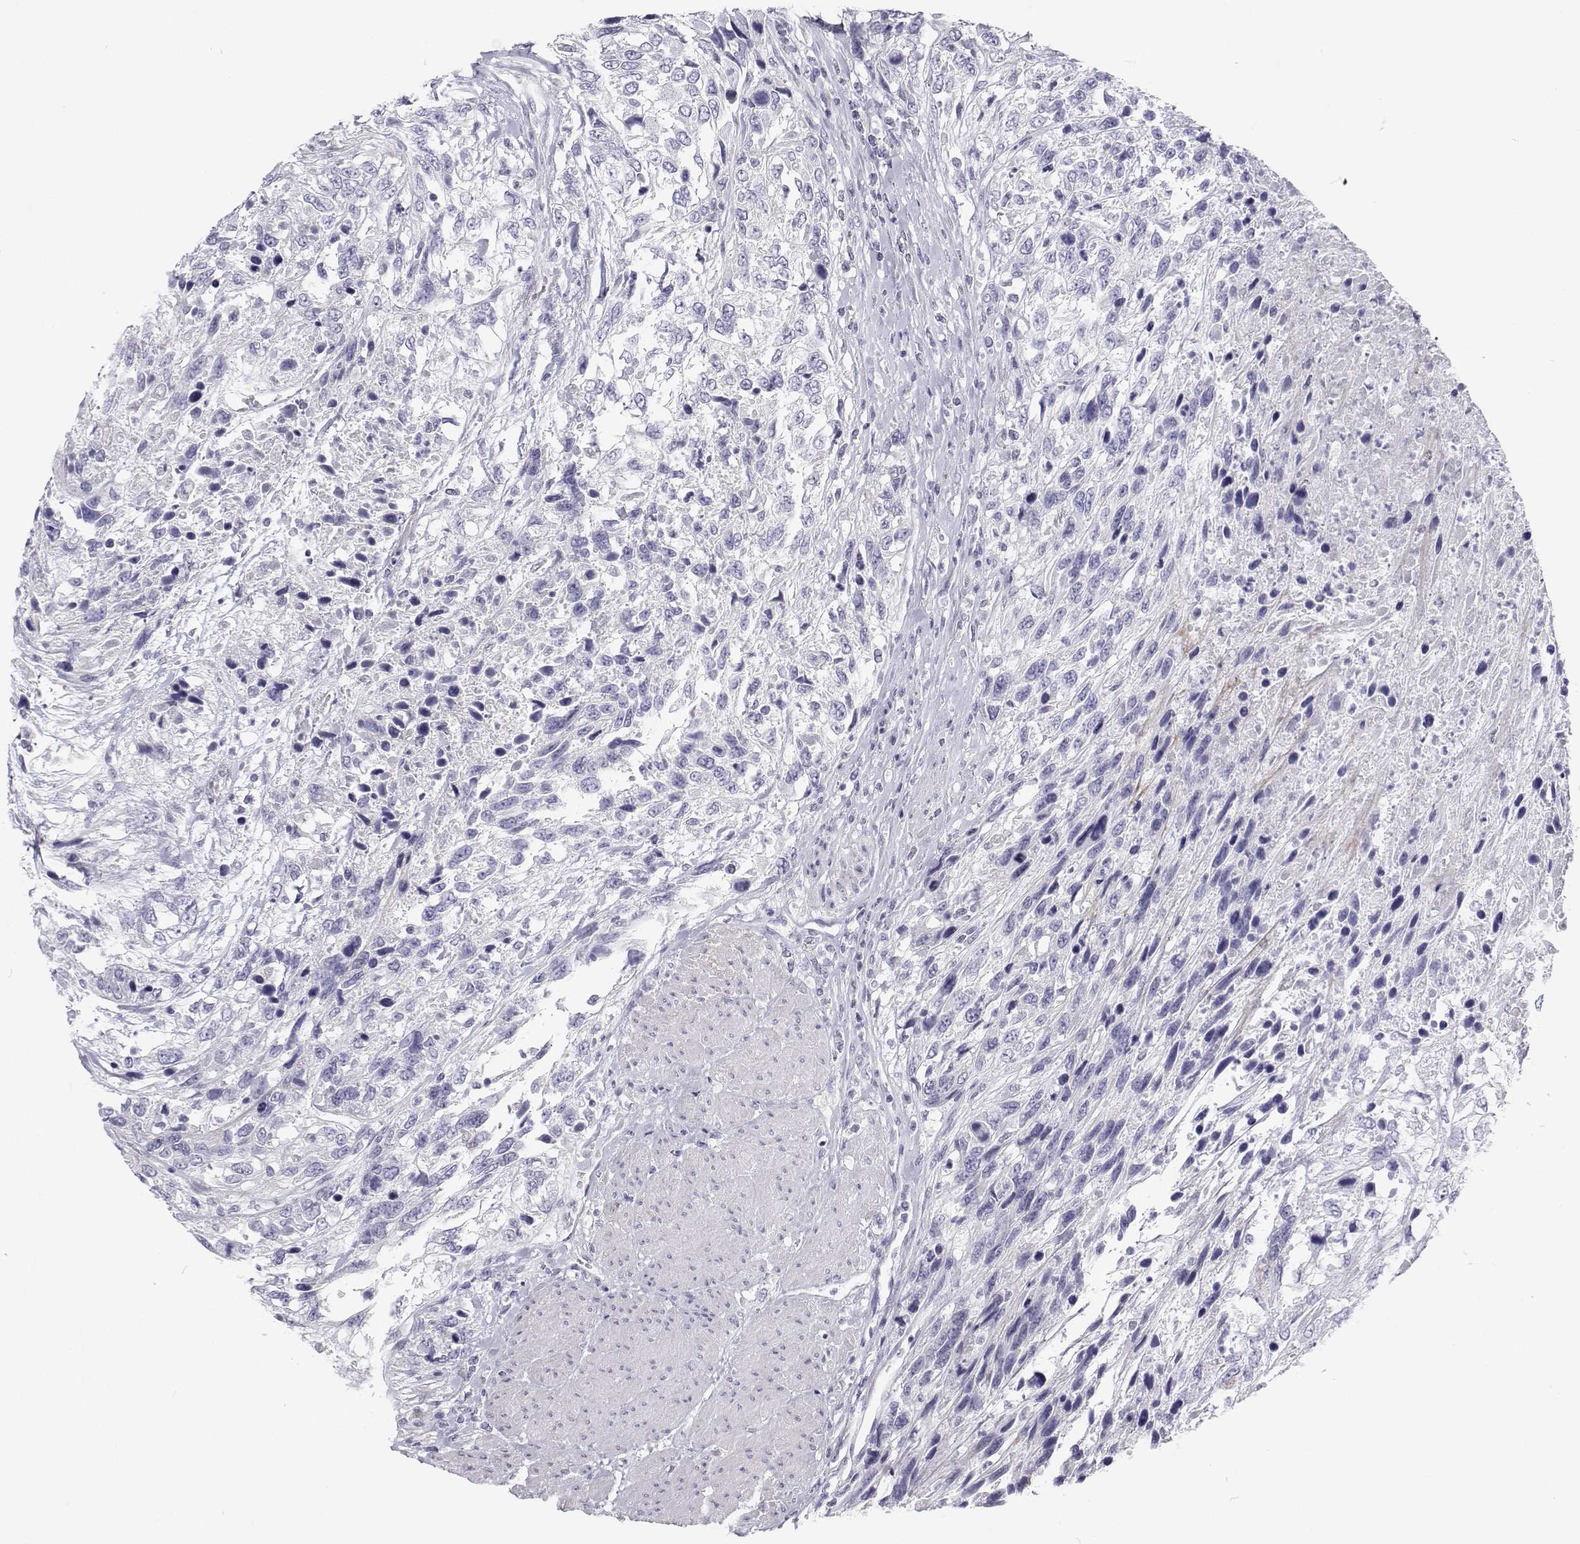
{"staining": {"intensity": "negative", "quantity": "none", "location": "none"}, "tissue": "urothelial cancer", "cell_type": "Tumor cells", "image_type": "cancer", "snomed": [{"axis": "morphology", "description": "Urothelial carcinoma, High grade"}, {"axis": "topography", "description": "Urinary bladder"}], "caption": "Immunohistochemistry (IHC) of human urothelial cancer shows no positivity in tumor cells.", "gene": "TTN", "patient": {"sex": "female", "age": 70}}